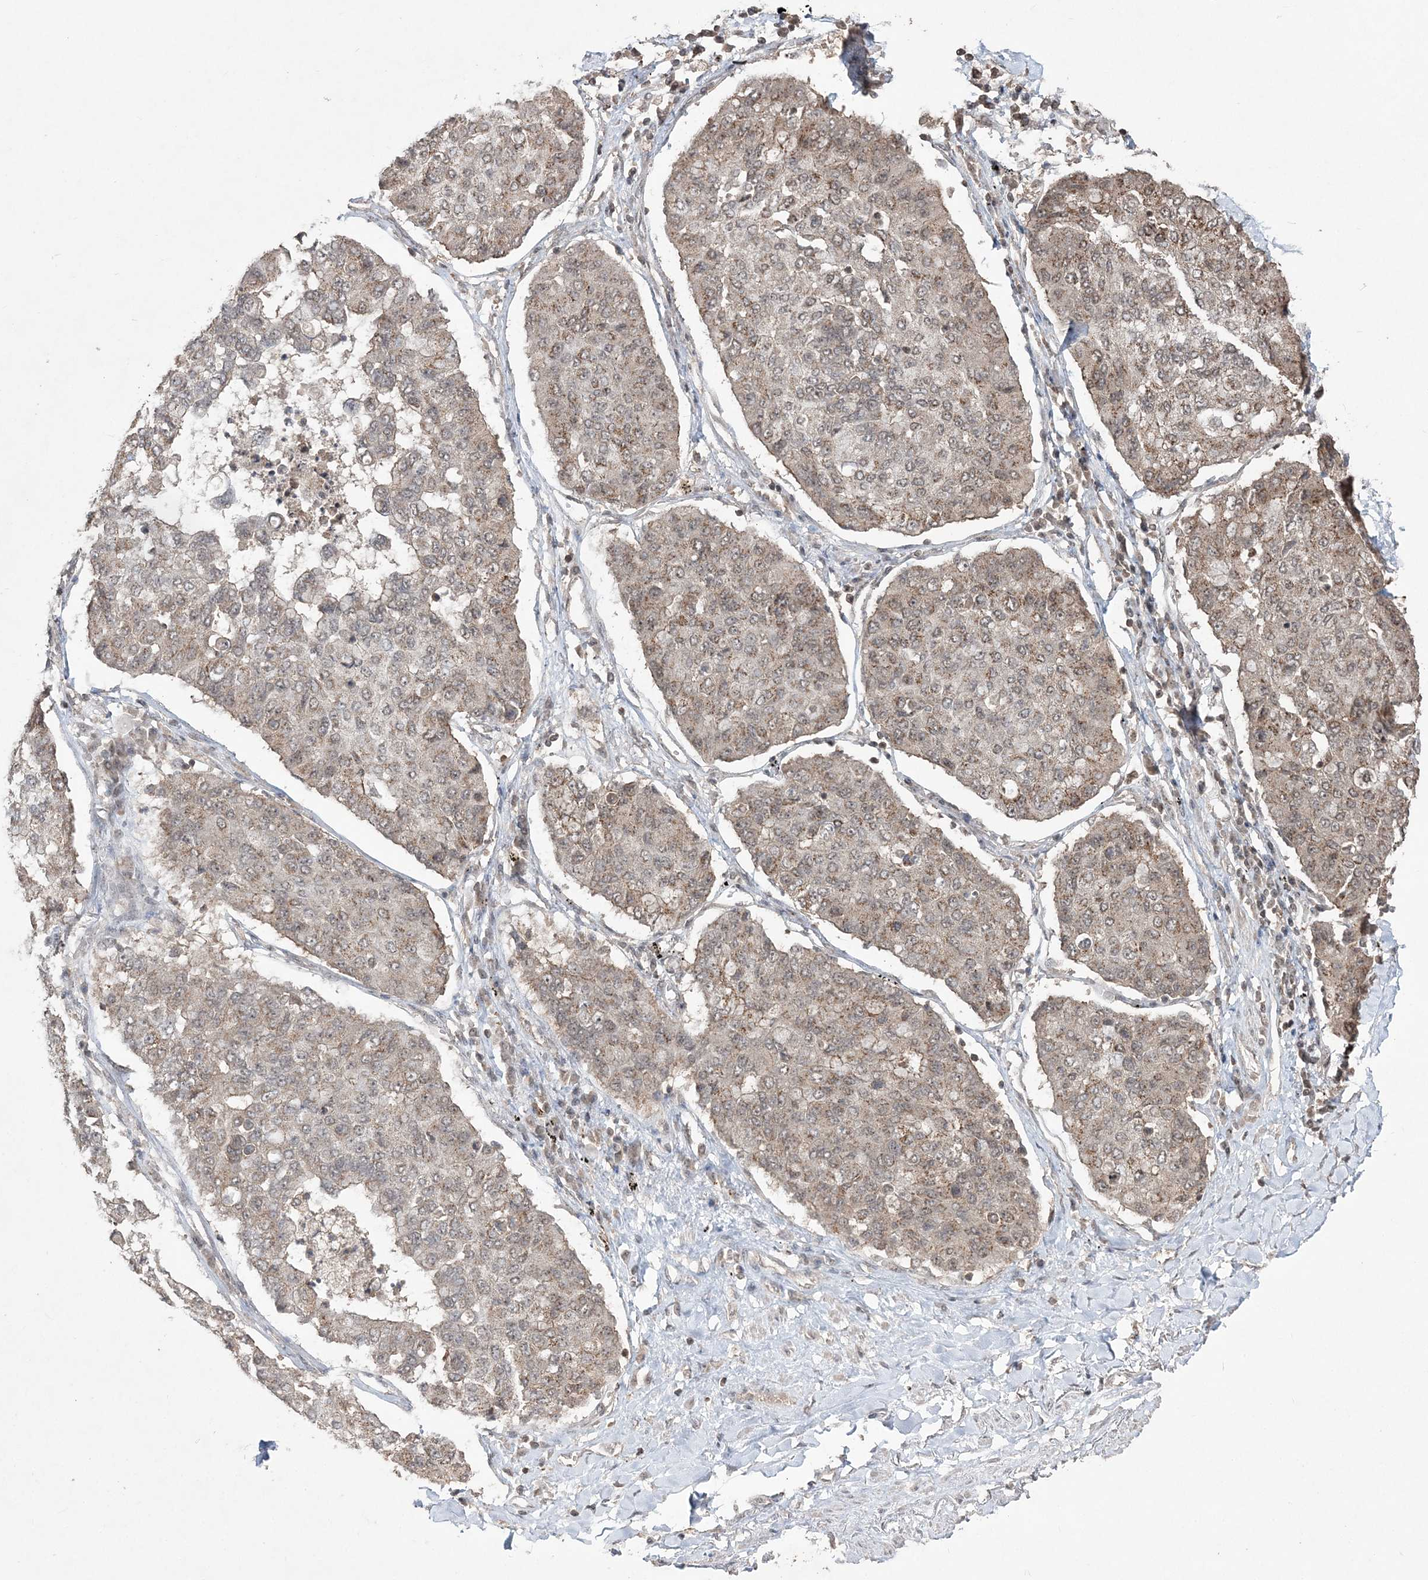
{"staining": {"intensity": "weak", "quantity": "<25%", "location": "cytoplasmic/membranous"}, "tissue": "lung cancer", "cell_type": "Tumor cells", "image_type": "cancer", "snomed": [{"axis": "morphology", "description": "Squamous cell carcinoma, NOS"}, {"axis": "topography", "description": "Lung"}], "caption": "This is an immunohistochemistry photomicrograph of human lung cancer (squamous cell carcinoma). There is no expression in tumor cells.", "gene": "EHHADH", "patient": {"sex": "male", "age": 74}}